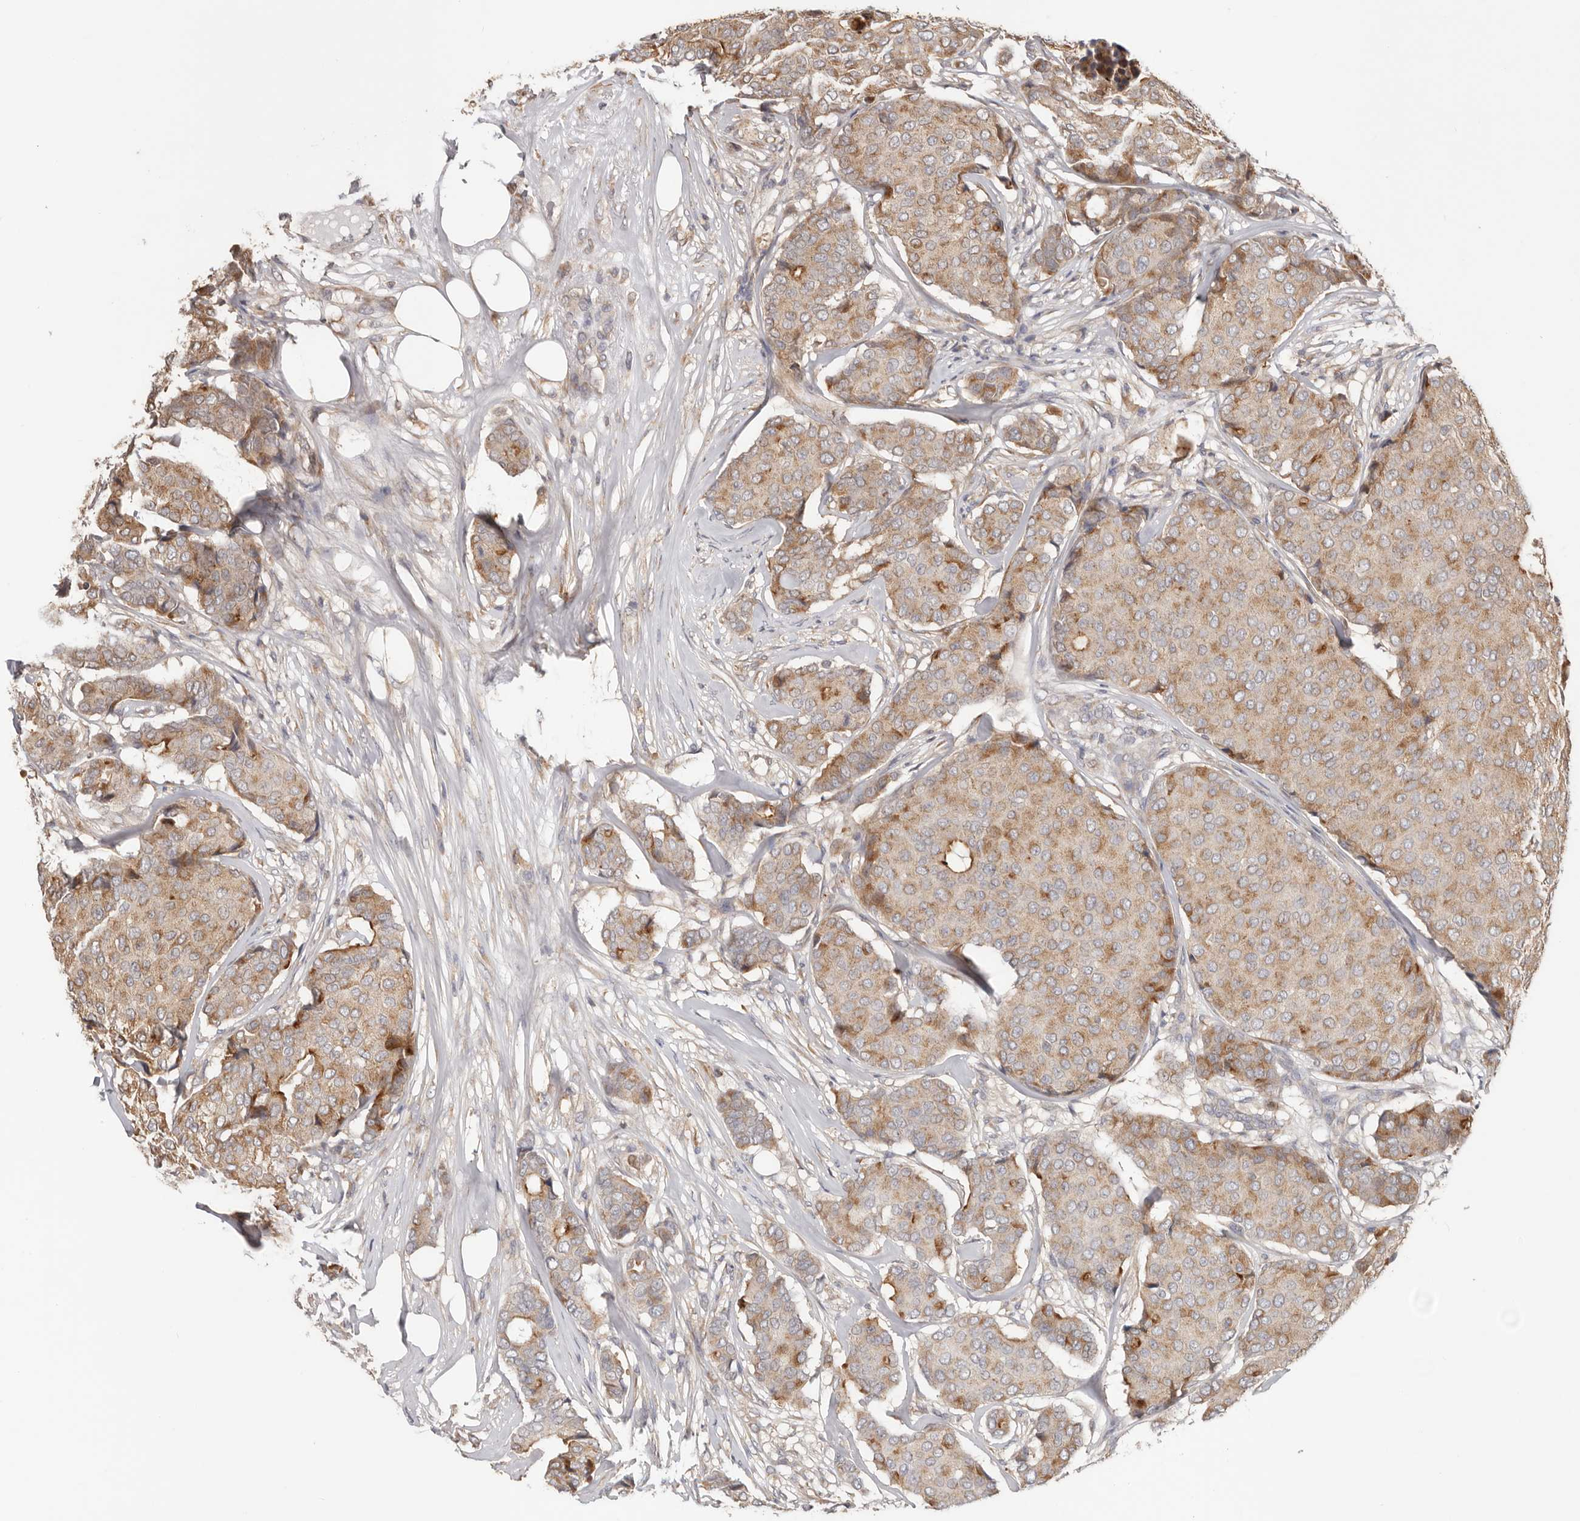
{"staining": {"intensity": "moderate", "quantity": ">75%", "location": "cytoplasmic/membranous"}, "tissue": "breast cancer", "cell_type": "Tumor cells", "image_type": "cancer", "snomed": [{"axis": "morphology", "description": "Duct carcinoma"}, {"axis": "topography", "description": "Breast"}], "caption": "A brown stain shows moderate cytoplasmic/membranous expression of a protein in human breast intraductal carcinoma tumor cells.", "gene": "LRP6", "patient": {"sex": "female", "age": 75}}